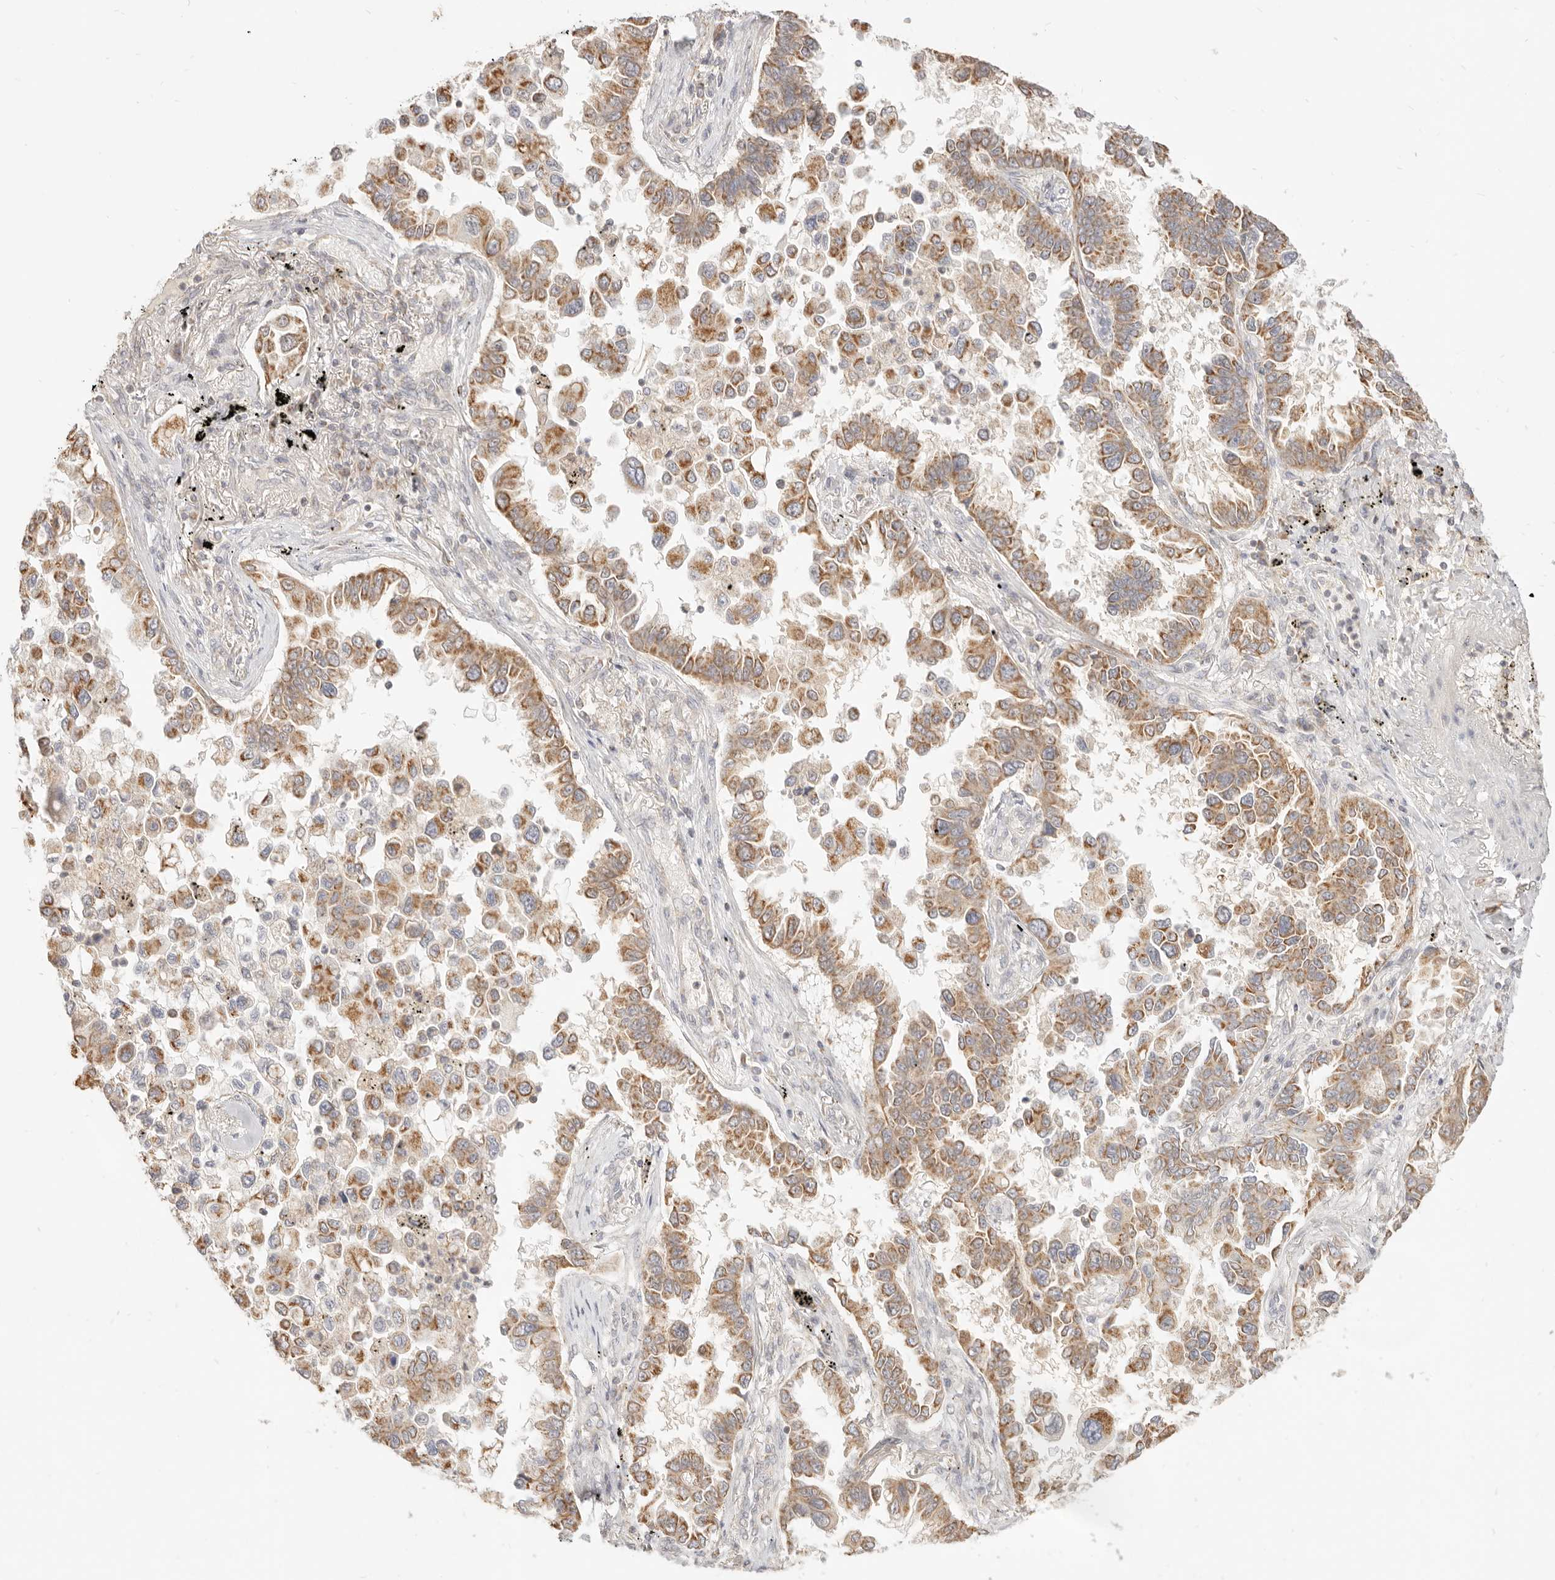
{"staining": {"intensity": "moderate", "quantity": ">75%", "location": "cytoplasmic/membranous"}, "tissue": "lung cancer", "cell_type": "Tumor cells", "image_type": "cancer", "snomed": [{"axis": "morphology", "description": "Adenocarcinoma, NOS"}, {"axis": "topography", "description": "Lung"}], "caption": "Lung cancer (adenocarcinoma) was stained to show a protein in brown. There is medium levels of moderate cytoplasmic/membranous expression in about >75% of tumor cells.", "gene": "CPLANE2", "patient": {"sex": "female", "age": 67}}